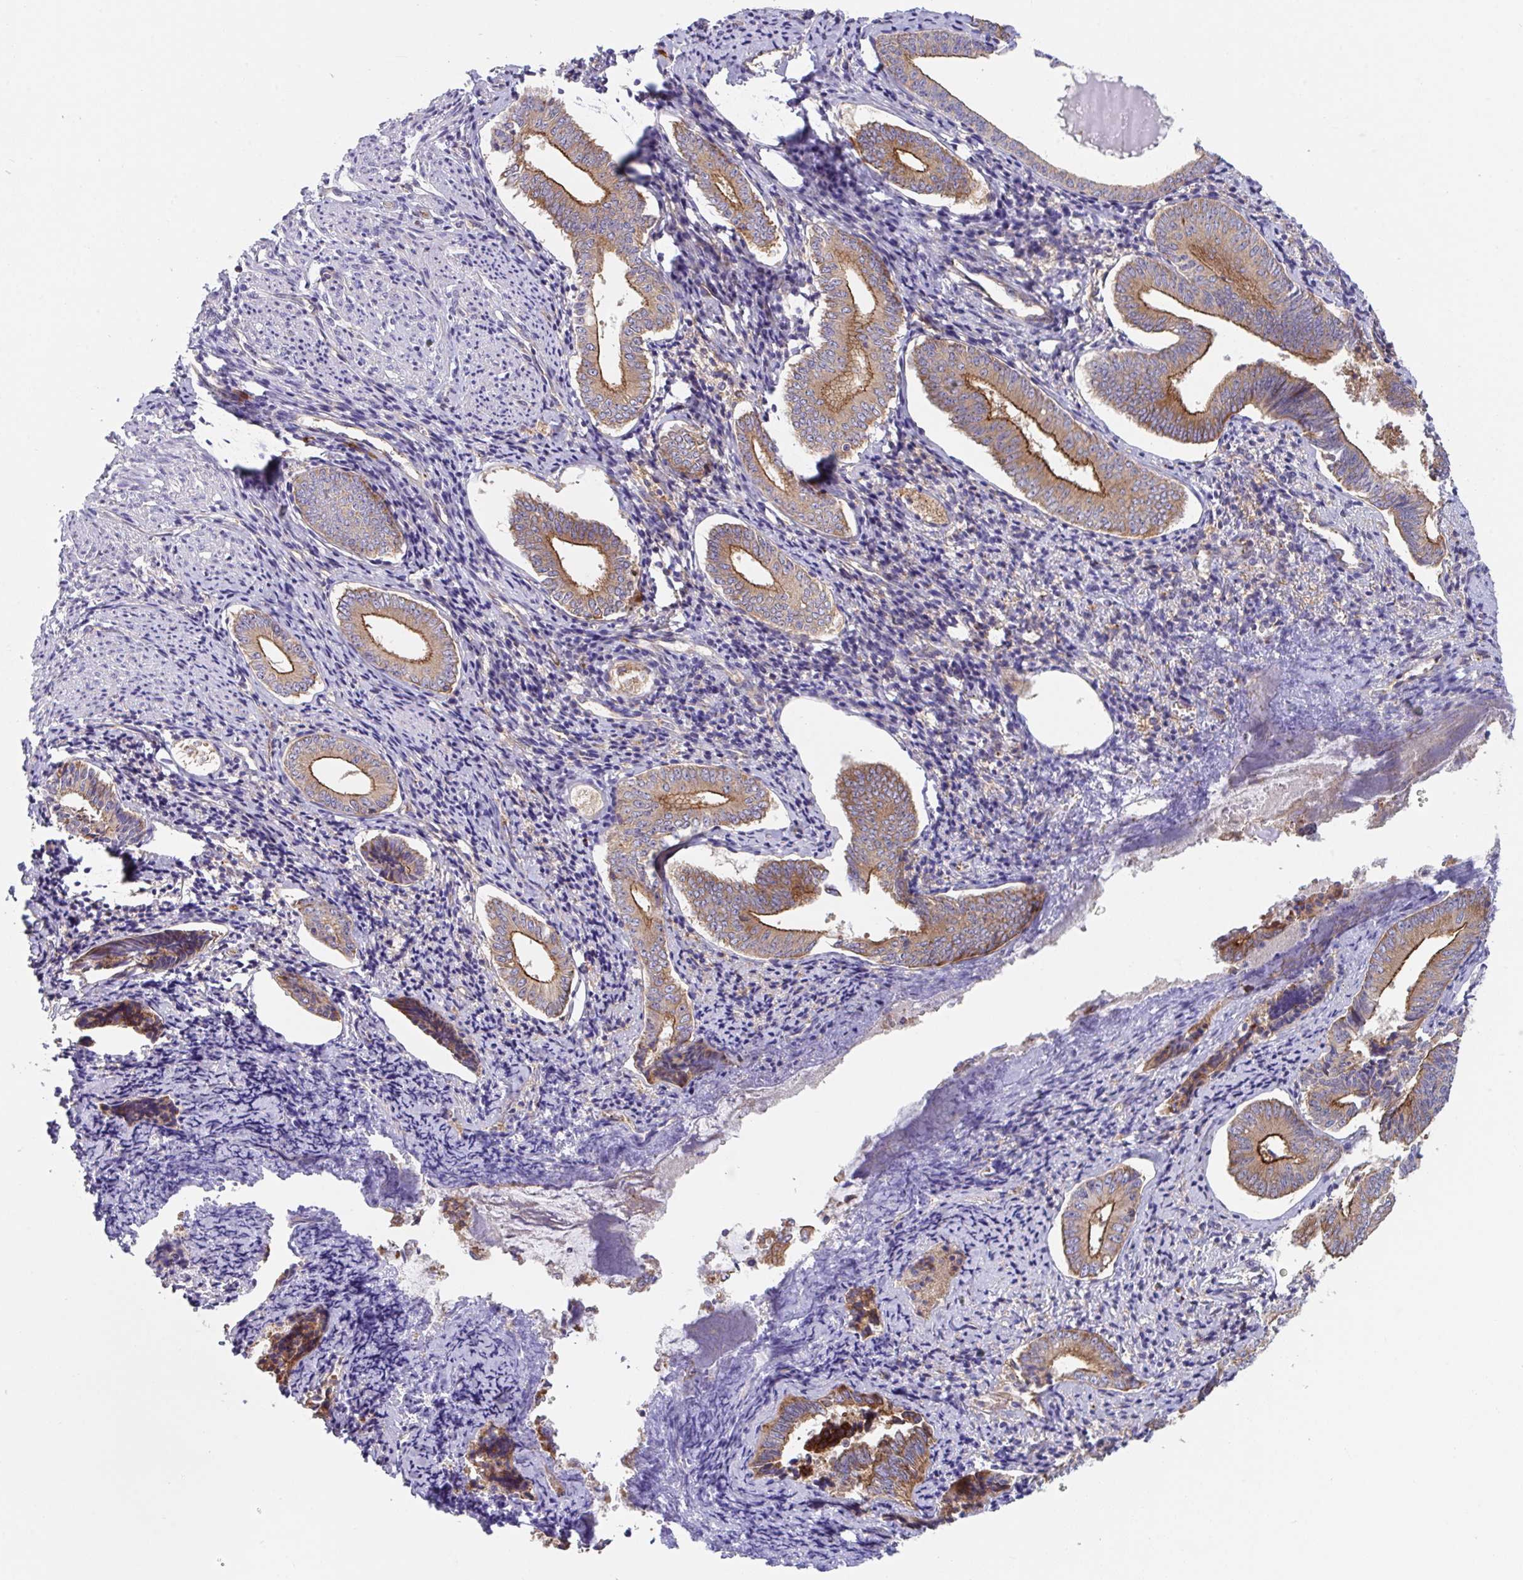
{"staining": {"intensity": "moderate", "quantity": ">75%", "location": "cytoplasmic/membranous"}, "tissue": "cervical cancer", "cell_type": "Tumor cells", "image_type": "cancer", "snomed": [{"axis": "morphology", "description": "Squamous cell carcinoma, NOS"}, {"axis": "topography", "description": "Cervix"}], "caption": "Immunohistochemistry of human squamous cell carcinoma (cervical) exhibits medium levels of moderate cytoplasmic/membranous staining in about >75% of tumor cells. (DAB (3,3'-diaminobenzidine) IHC with brightfield microscopy, high magnification).", "gene": "YARS2", "patient": {"sex": "female", "age": 59}}